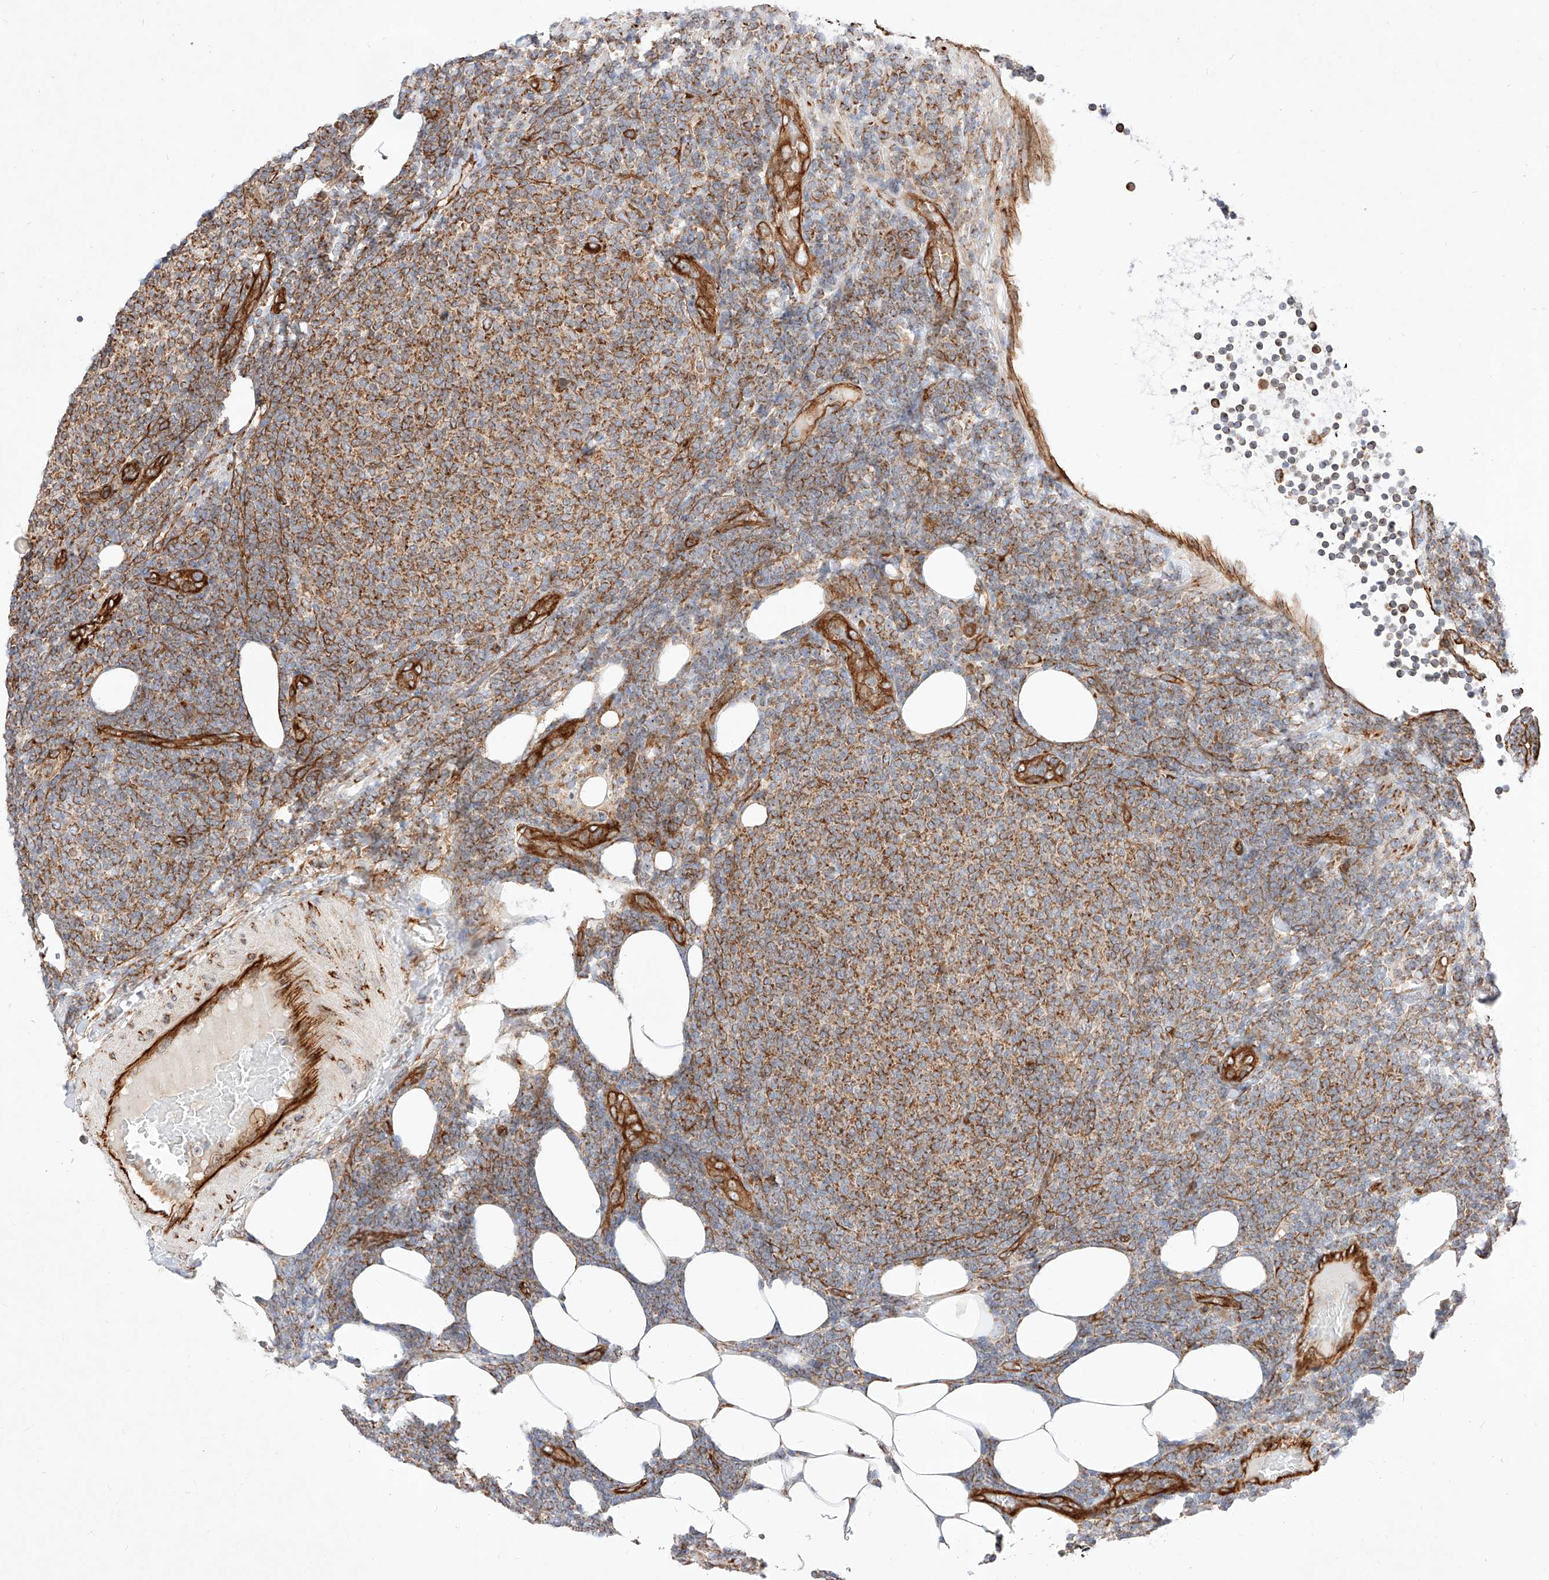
{"staining": {"intensity": "moderate", "quantity": ">75%", "location": "cytoplasmic/membranous"}, "tissue": "lymphoma", "cell_type": "Tumor cells", "image_type": "cancer", "snomed": [{"axis": "morphology", "description": "Malignant lymphoma, non-Hodgkin's type, Low grade"}, {"axis": "topography", "description": "Lymph node"}], "caption": "Moderate cytoplasmic/membranous protein positivity is present in about >75% of tumor cells in malignant lymphoma, non-Hodgkin's type (low-grade).", "gene": "CSGALNACT2", "patient": {"sex": "male", "age": 66}}